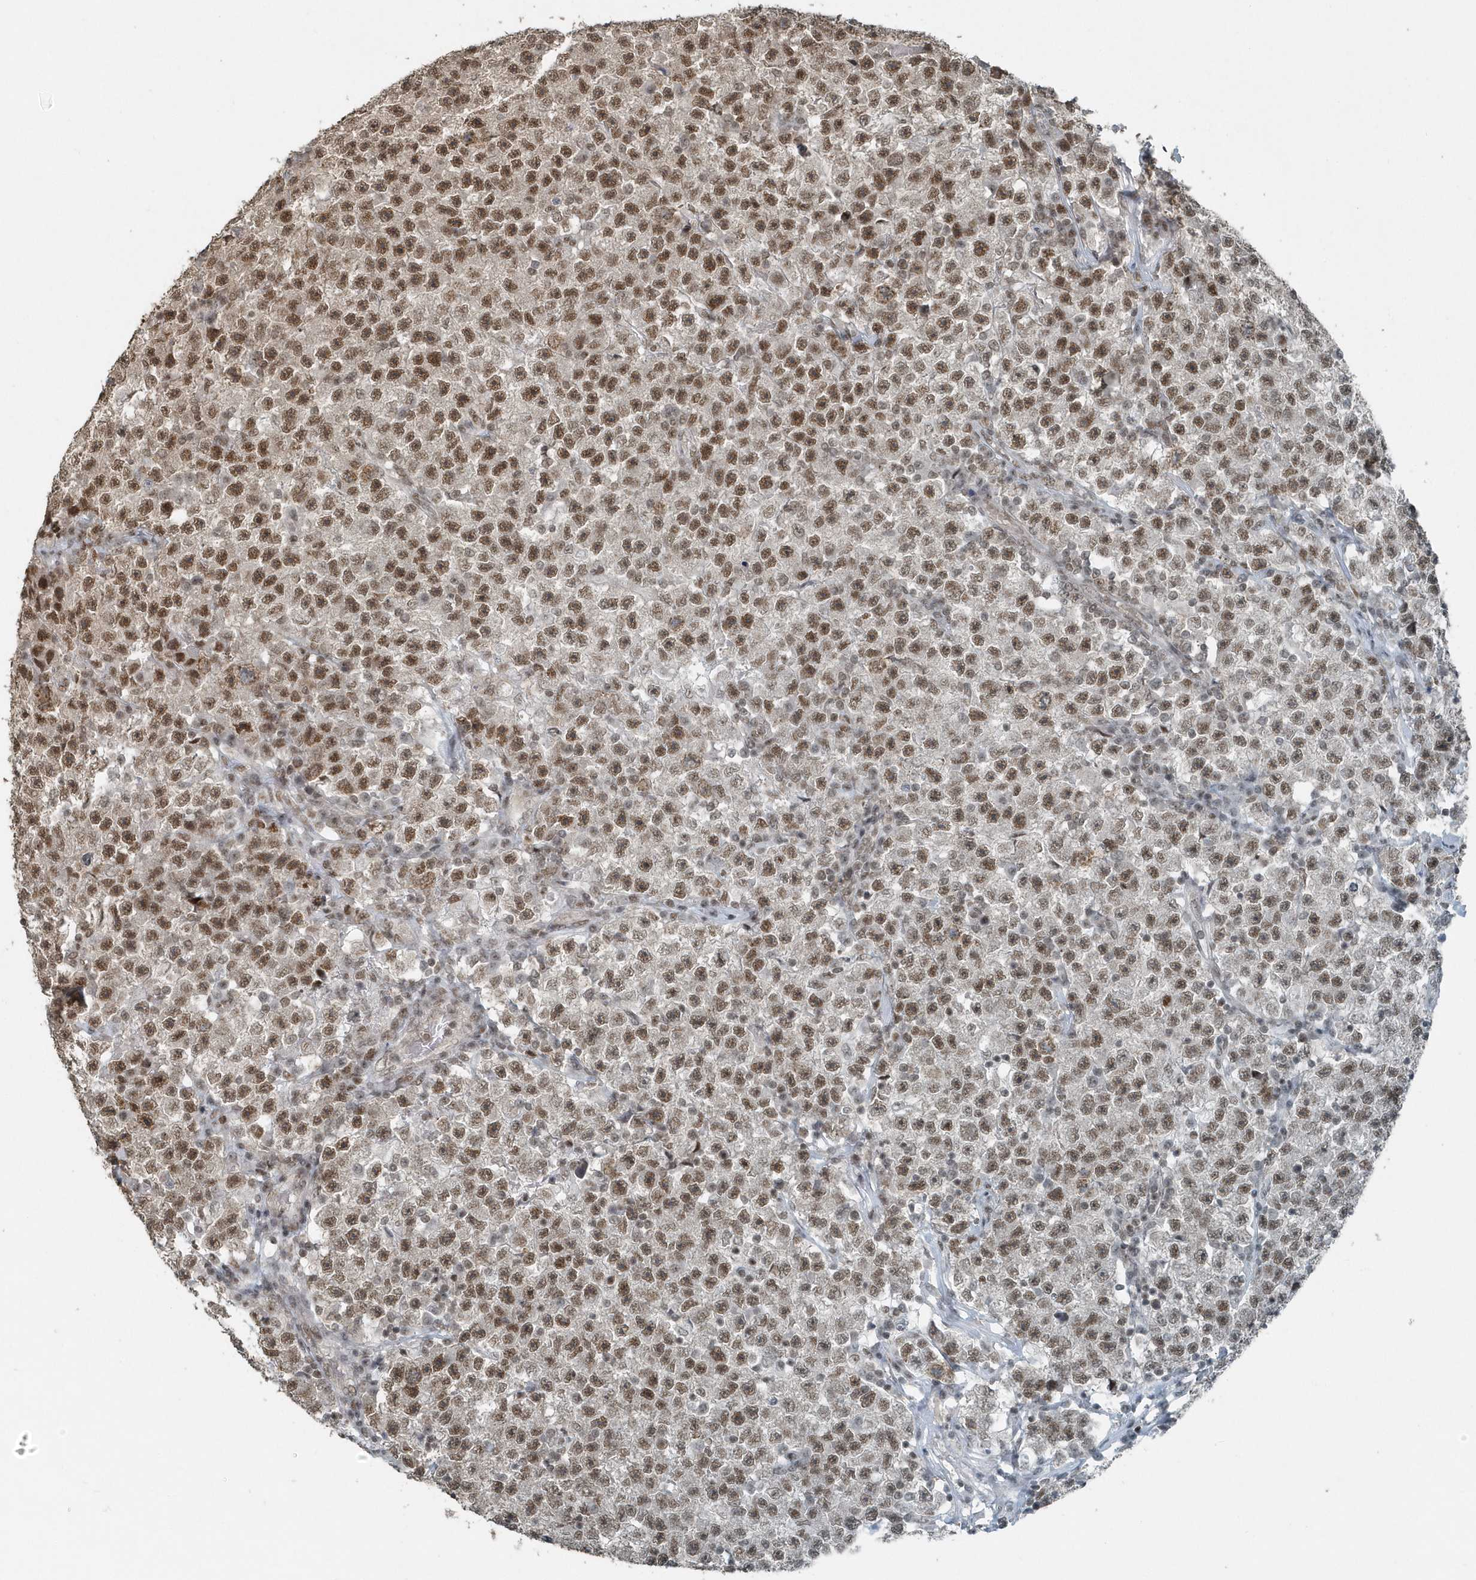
{"staining": {"intensity": "moderate", "quantity": ">75%", "location": "nuclear"}, "tissue": "testis cancer", "cell_type": "Tumor cells", "image_type": "cancer", "snomed": [{"axis": "morphology", "description": "Seminoma, NOS"}, {"axis": "topography", "description": "Testis"}], "caption": "IHC of human testis cancer (seminoma) demonstrates medium levels of moderate nuclear expression in about >75% of tumor cells. (DAB (3,3'-diaminobenzidine) IHC, brown staining for protein, blue staining for nuclei).", "gene": "YTHDC1", "patient": {"sex": "male", "age": 22}}